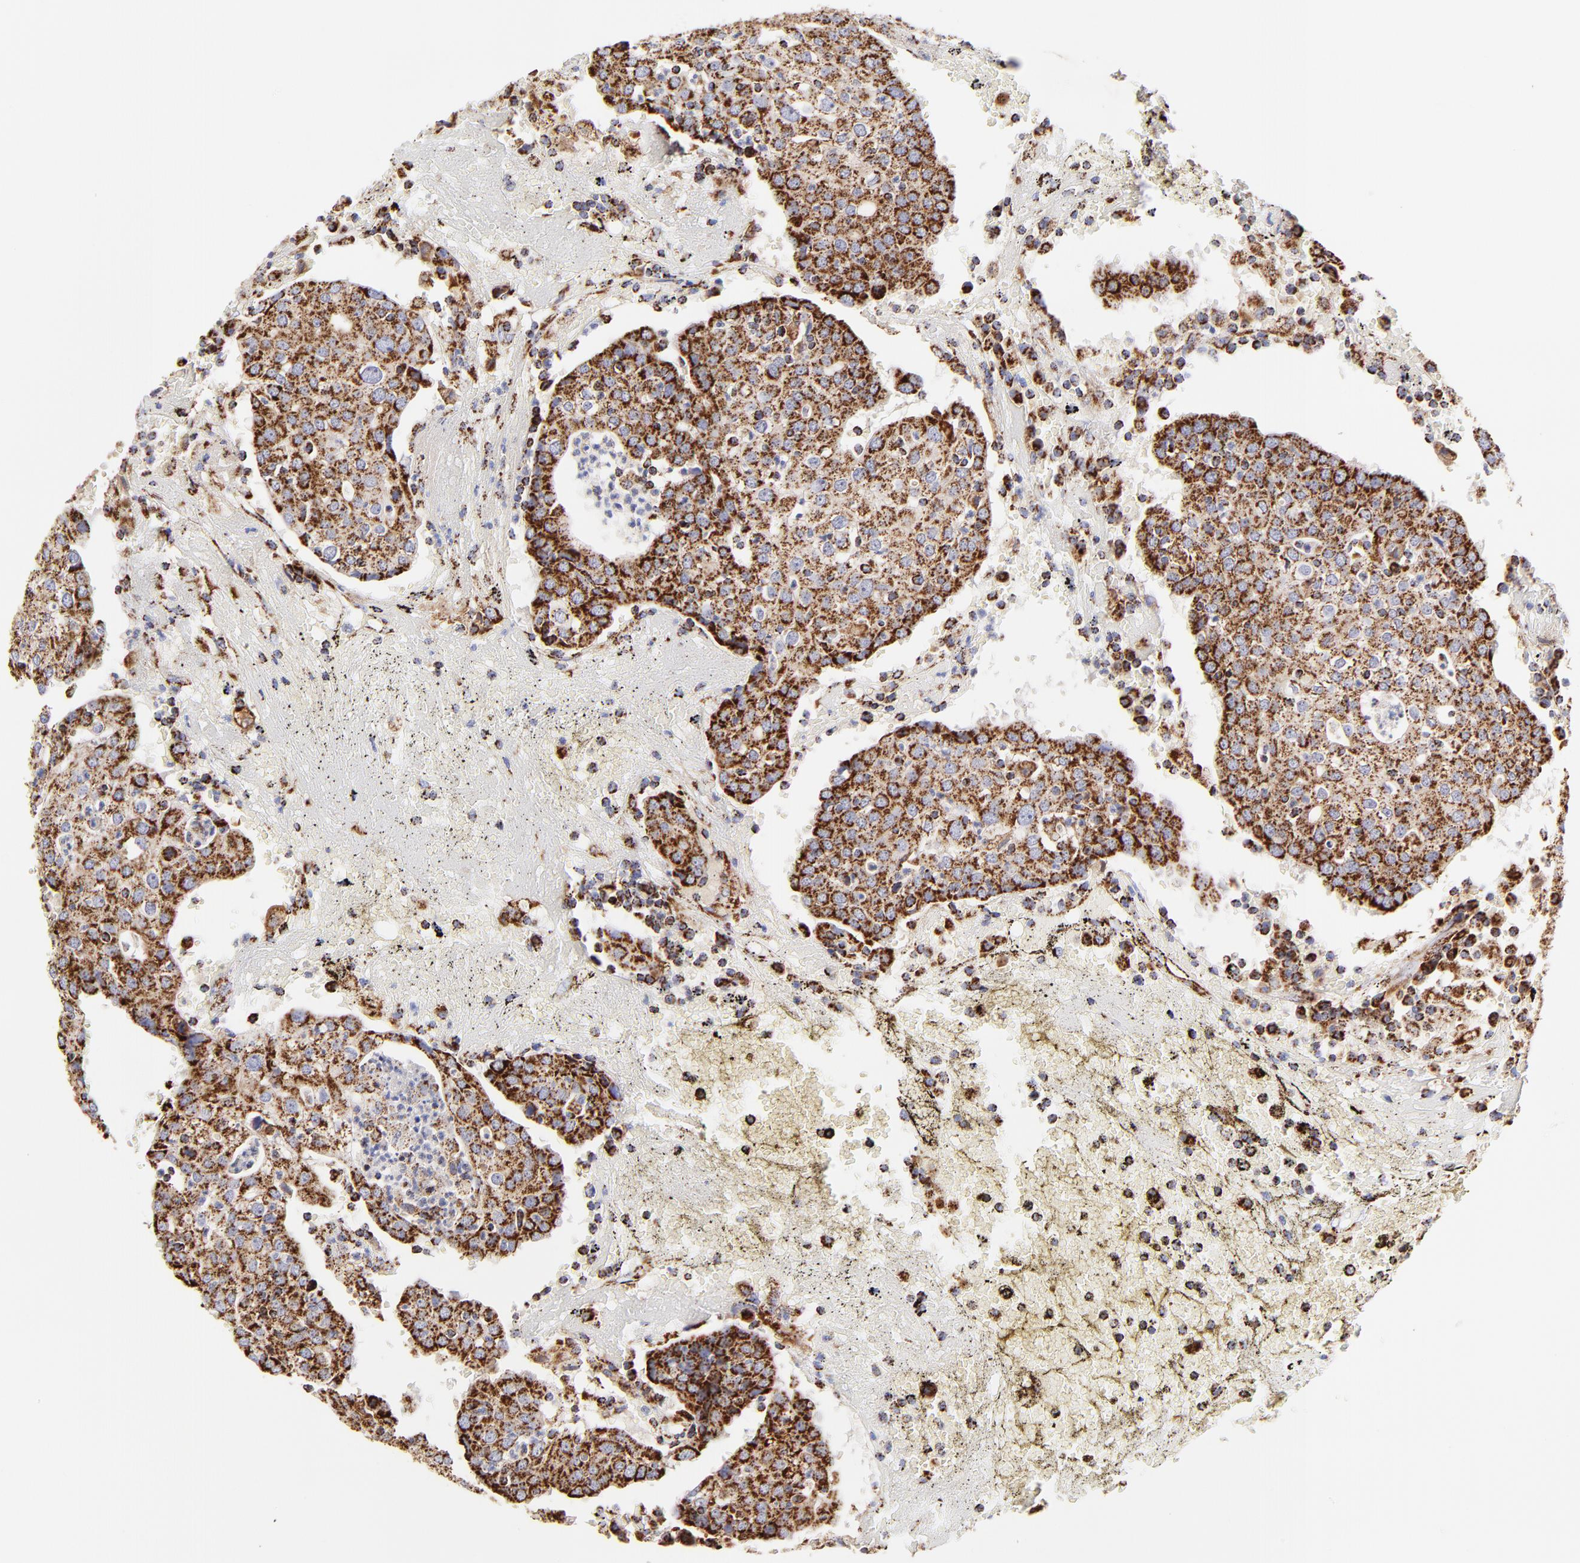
{"staining": {"intensity": "moderate", "quantity": ">75%", "location": "cytoplasmic/membranous"}, "tissue": "head and neck cancer", "cell_type": "Tumor cells", "image_type": "cancer", "snomed": [{"axis": "morphology", "description": "Adenocarcinoma, NOS"}, {"axis": "topography", "description": "Salivary gland"}, {"axis": "topography", "description": "Head-Neck"}], "caption": "Head and neck cancer stained for a protein exhibits moderate cytoplasmic/membranous positivity in tumor cells.", "gene": "ECH1", "patient": {"sex": "female", "age": 65}}